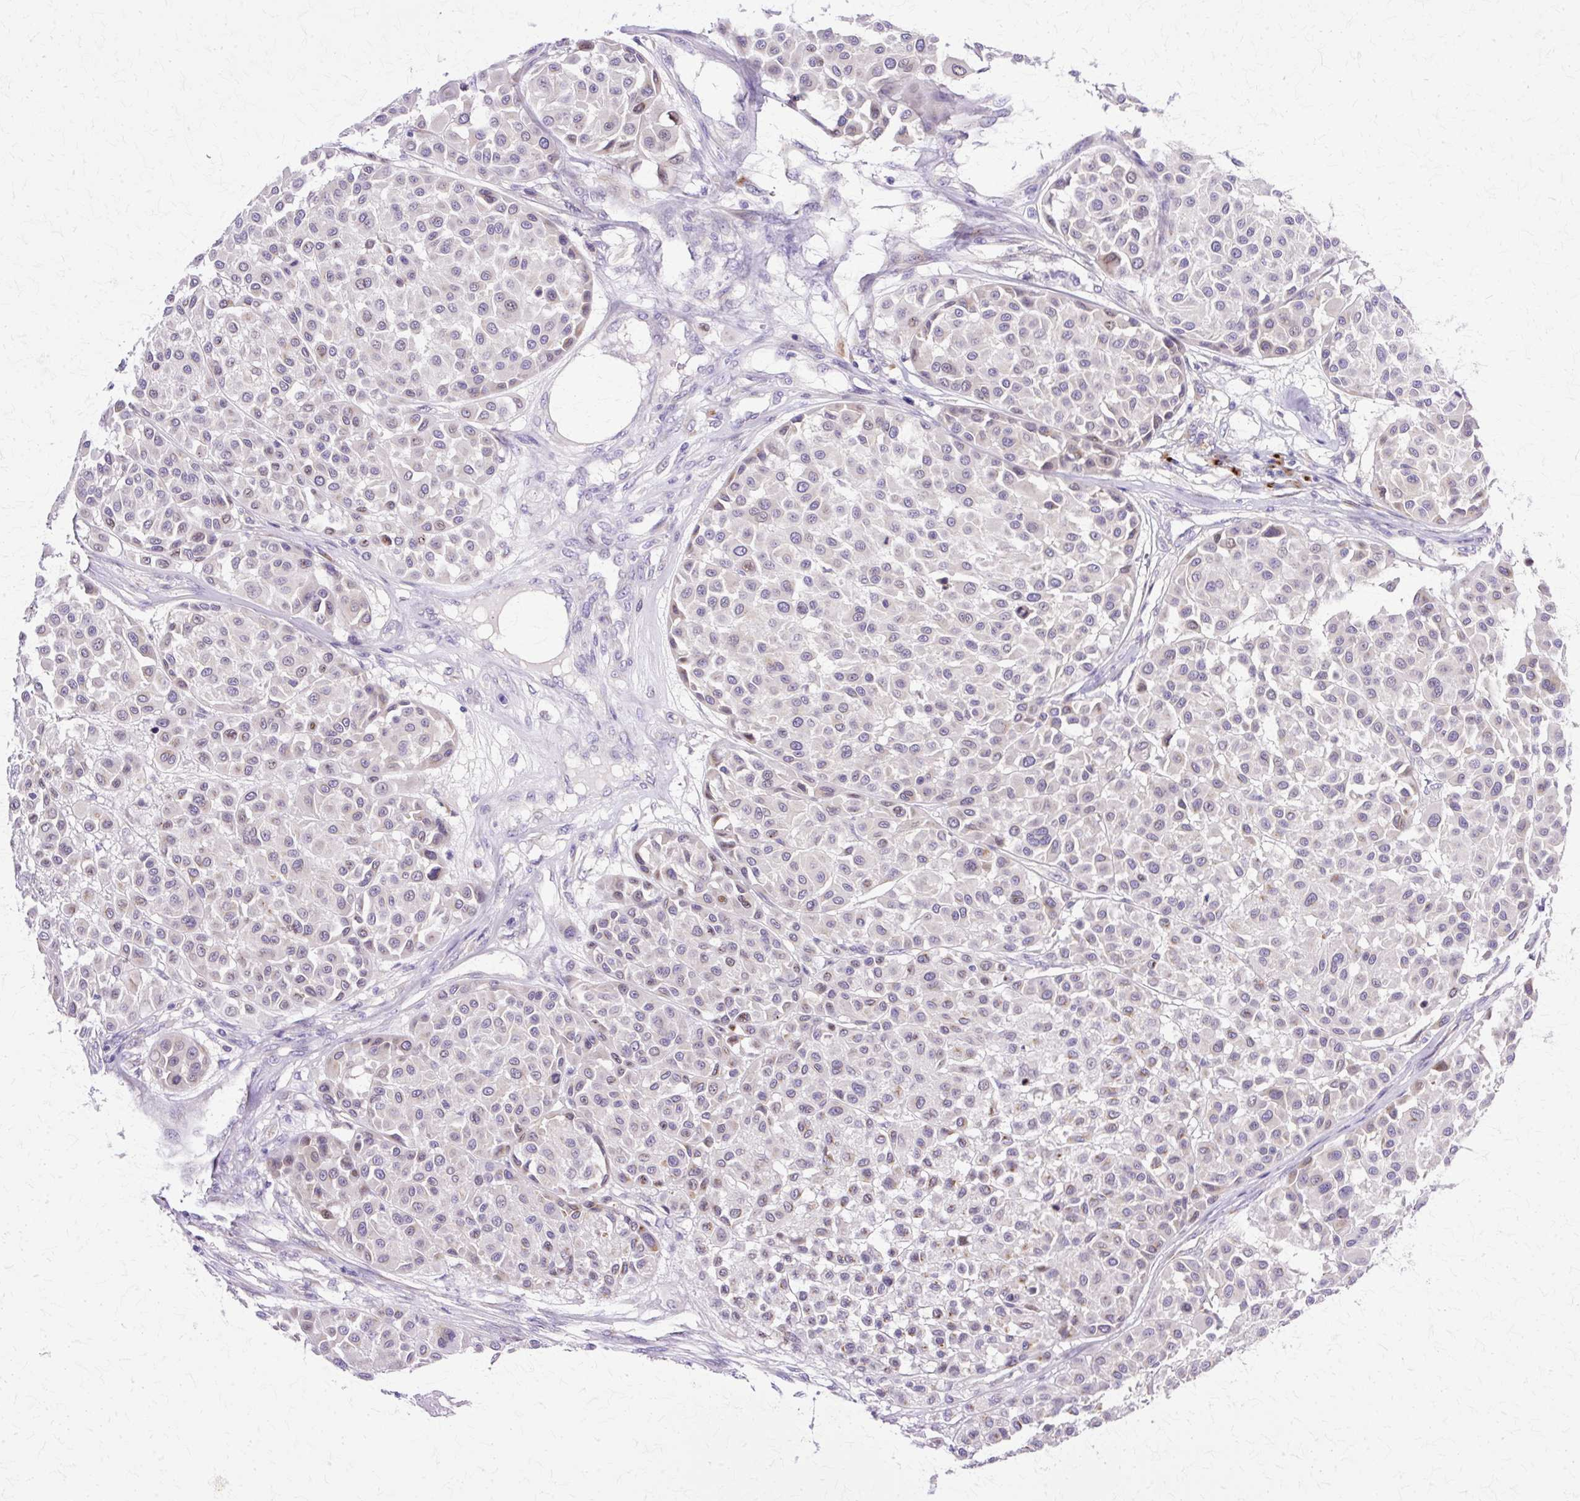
{"staining": {"intensity": "weak", "quantity": "<25%", "location": "cytoplasmic/membranous"}, "tissue": "melanoma", "cell_type": "Tumor cells", "image_type": "cancer", "snomed": [{"axis": "morphology", "description": "Malignant melanoma, Metastatic site"}, {"axis": "topography", "description": "Soft tissue"}], "caption": "Protein analysis of malignant melanoma (metastatic site) reveals no significant positivity in tumor cells.", "gene": "TBC1D3G", "patient": {"sex": "male", "age": 41}}